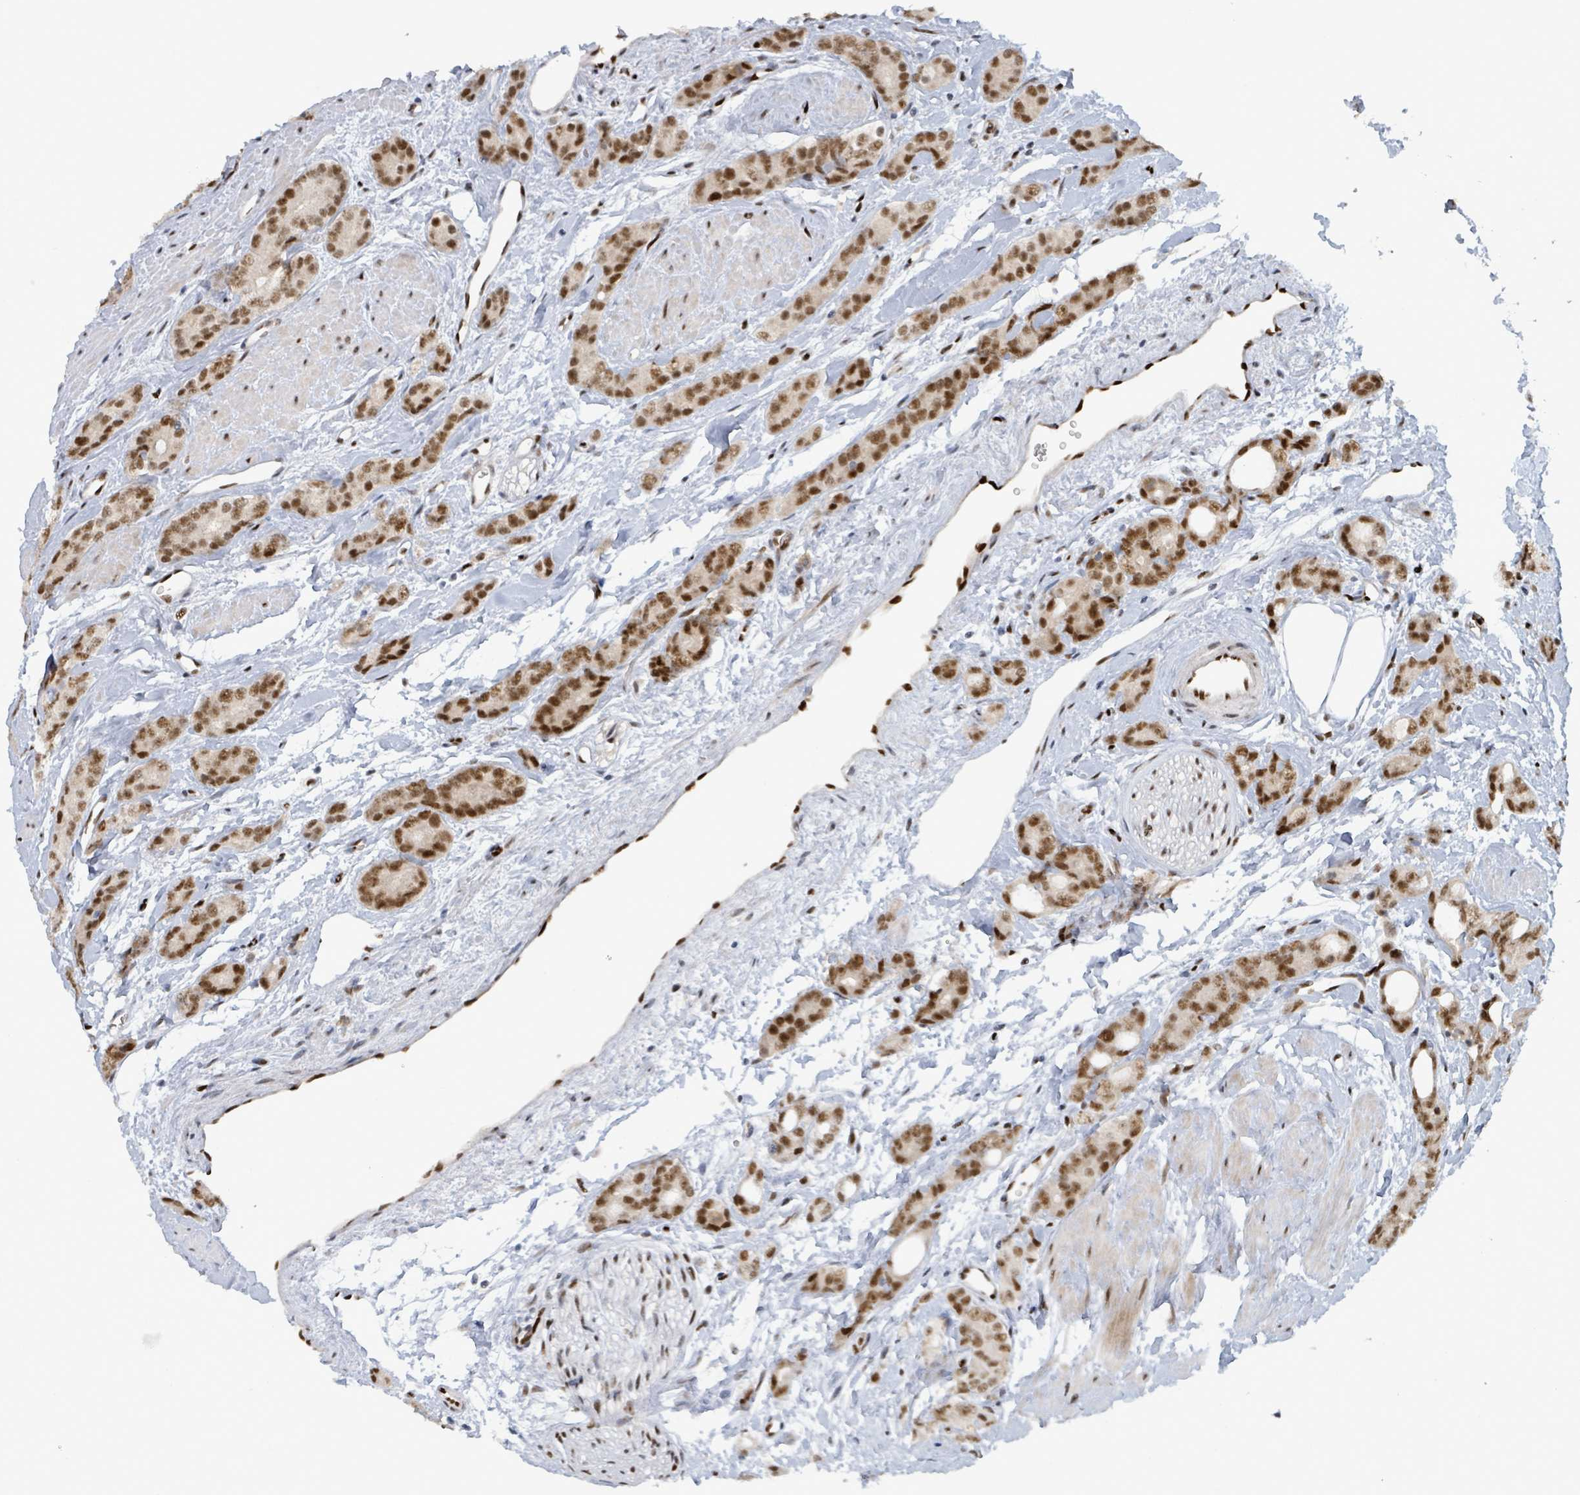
{"staining": {"intensity": "moderate", "quantity": ">75%", "location": "nuclear"}, "tissue": "prostate cancer", "cell_type": "Tumor cells", "image_type": "cancer", "snomed": [{"axis": "morphology", "description": "Adenocarcinoma, High grade"}, {"axis": "topography", "description": "Prostate"}], "caption": "This image shows immunohistochemistry (IHC) staining of human prostate cancer, with medium moderate nuclear staining in about >75% of tumor cells.", "gene": "KLF3", "patient": {"sex": "male", "age": 62}}